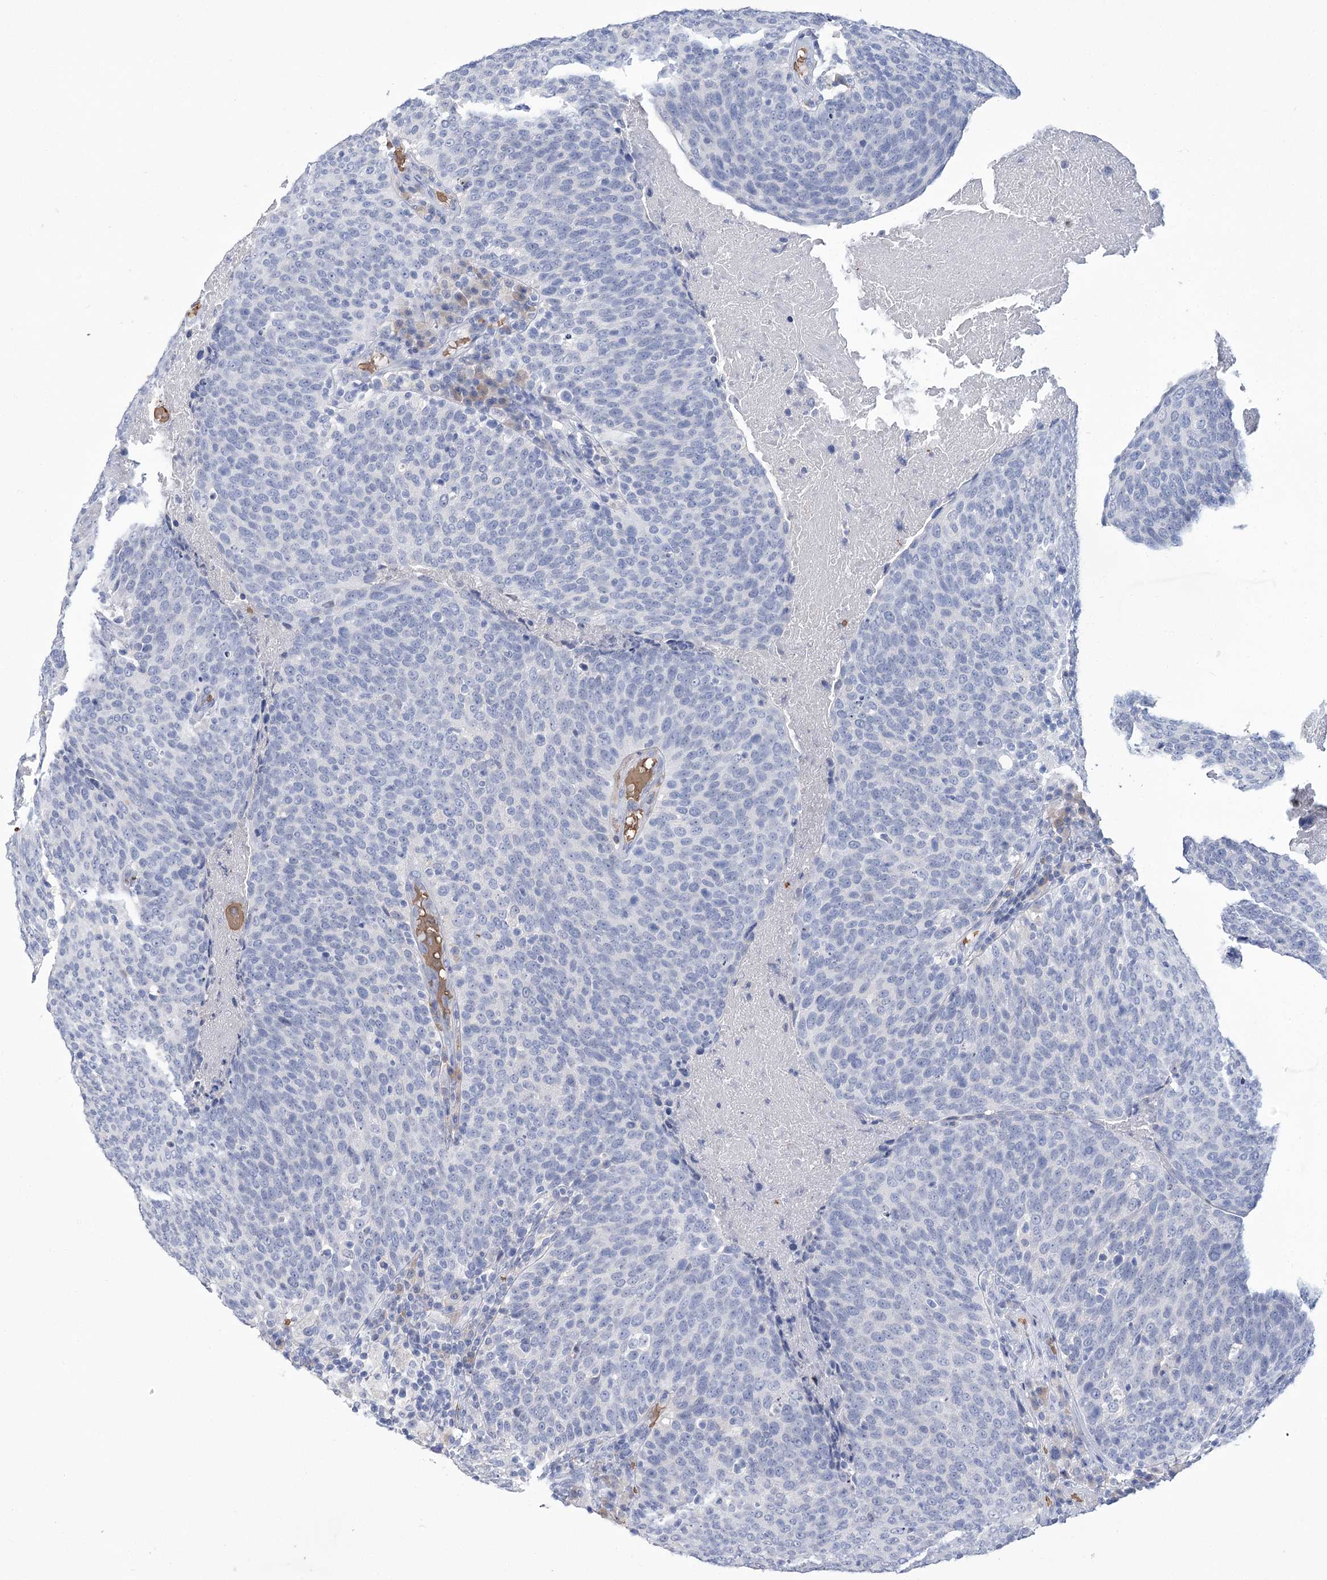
{"staining": {"intensity": "negative", "quantity": "none", "location": "none"}, "tissue": "head and neck cancer", "cell_type": "Tumor cells", "image_type": "cancer", "snomed": [{"axis": "morphology", "description": "Squamous cell carcinoma, NOS"}, {"axis": "morphology", "description": "Squamous cell carcinoma, metastatic, NOS"}, {"axis": "topography", "description": "Lymph node"}, {"axis": "topography", "description": "Head-Neck"}], "caption": "A micrograph of metastatic squamous cell carcinoma (head and neck) stained for a protein reveals no brown staining in tumor cells.", "gene": "HBA1", "patient": {"sex": "male", "age": 62}}